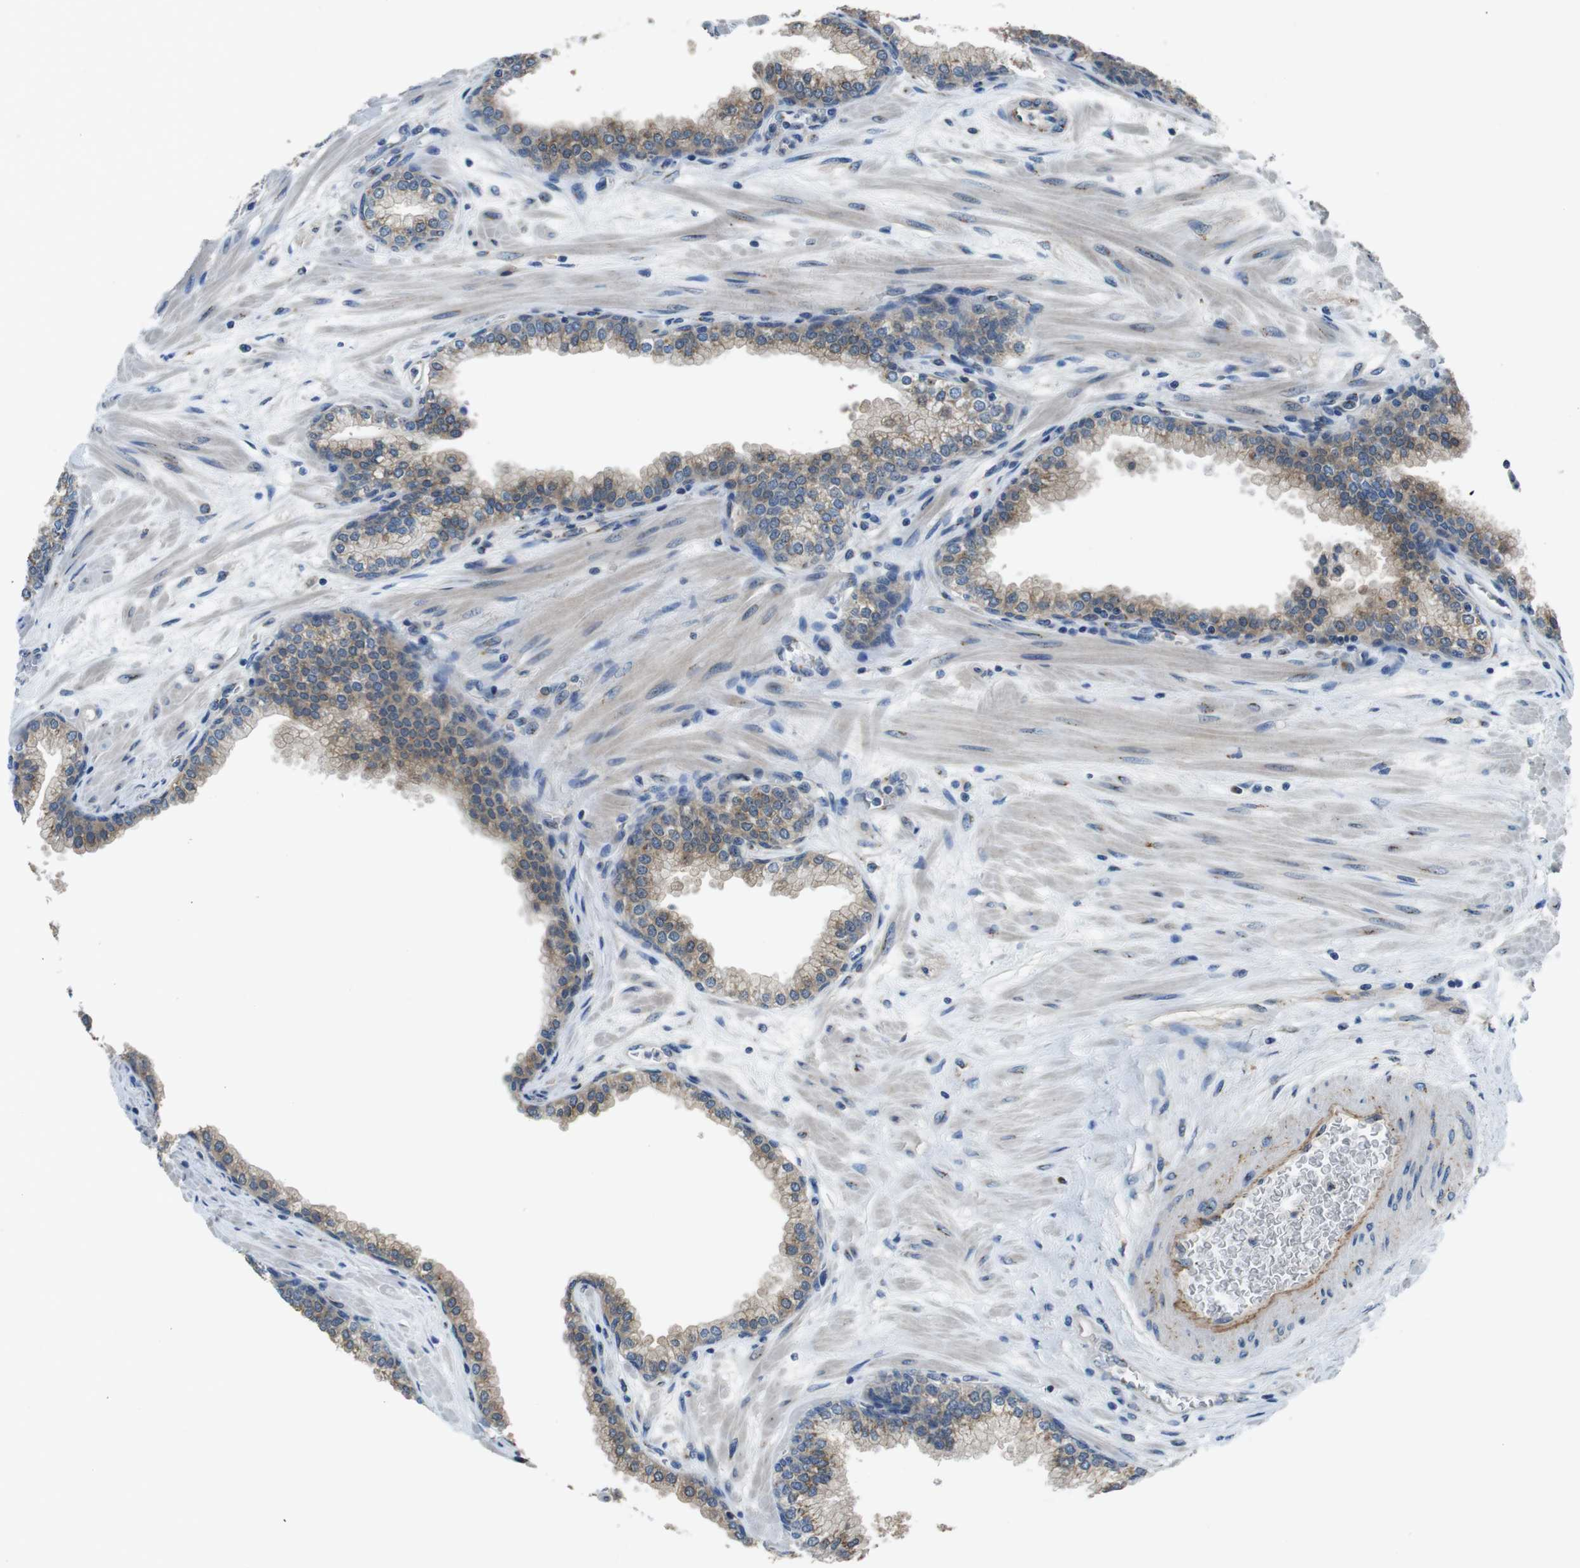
{"staining": {"intensity": "moderate", "quantity": ">75%", "location": "cytoplasmic/membranous"}, "tissue": "prostate", "cell_type": "Glandular cells", "image_type": "normal", "snomed": [{"axis": "morphology", "description": "Normal tissue, NOS"}, {"axis": "morphology", "description": "Urothelial carcinoma, Low grade"}, {"axis": "topography", "description": "Urinary bladder"}, {"axis": "topography", "description": "Prostate"}], "caption": "IHC photomicrograph of normal prostate: human prostate stained using IHC demonstrates medium levels of moderate protein expression localized specifically in the cytoplasmic/membranous of glandular cells, appearing as a cytoplasmic/membranous brown color.", "gene": "RAB6A", "patient": {"sex": "male", "age": 60}}